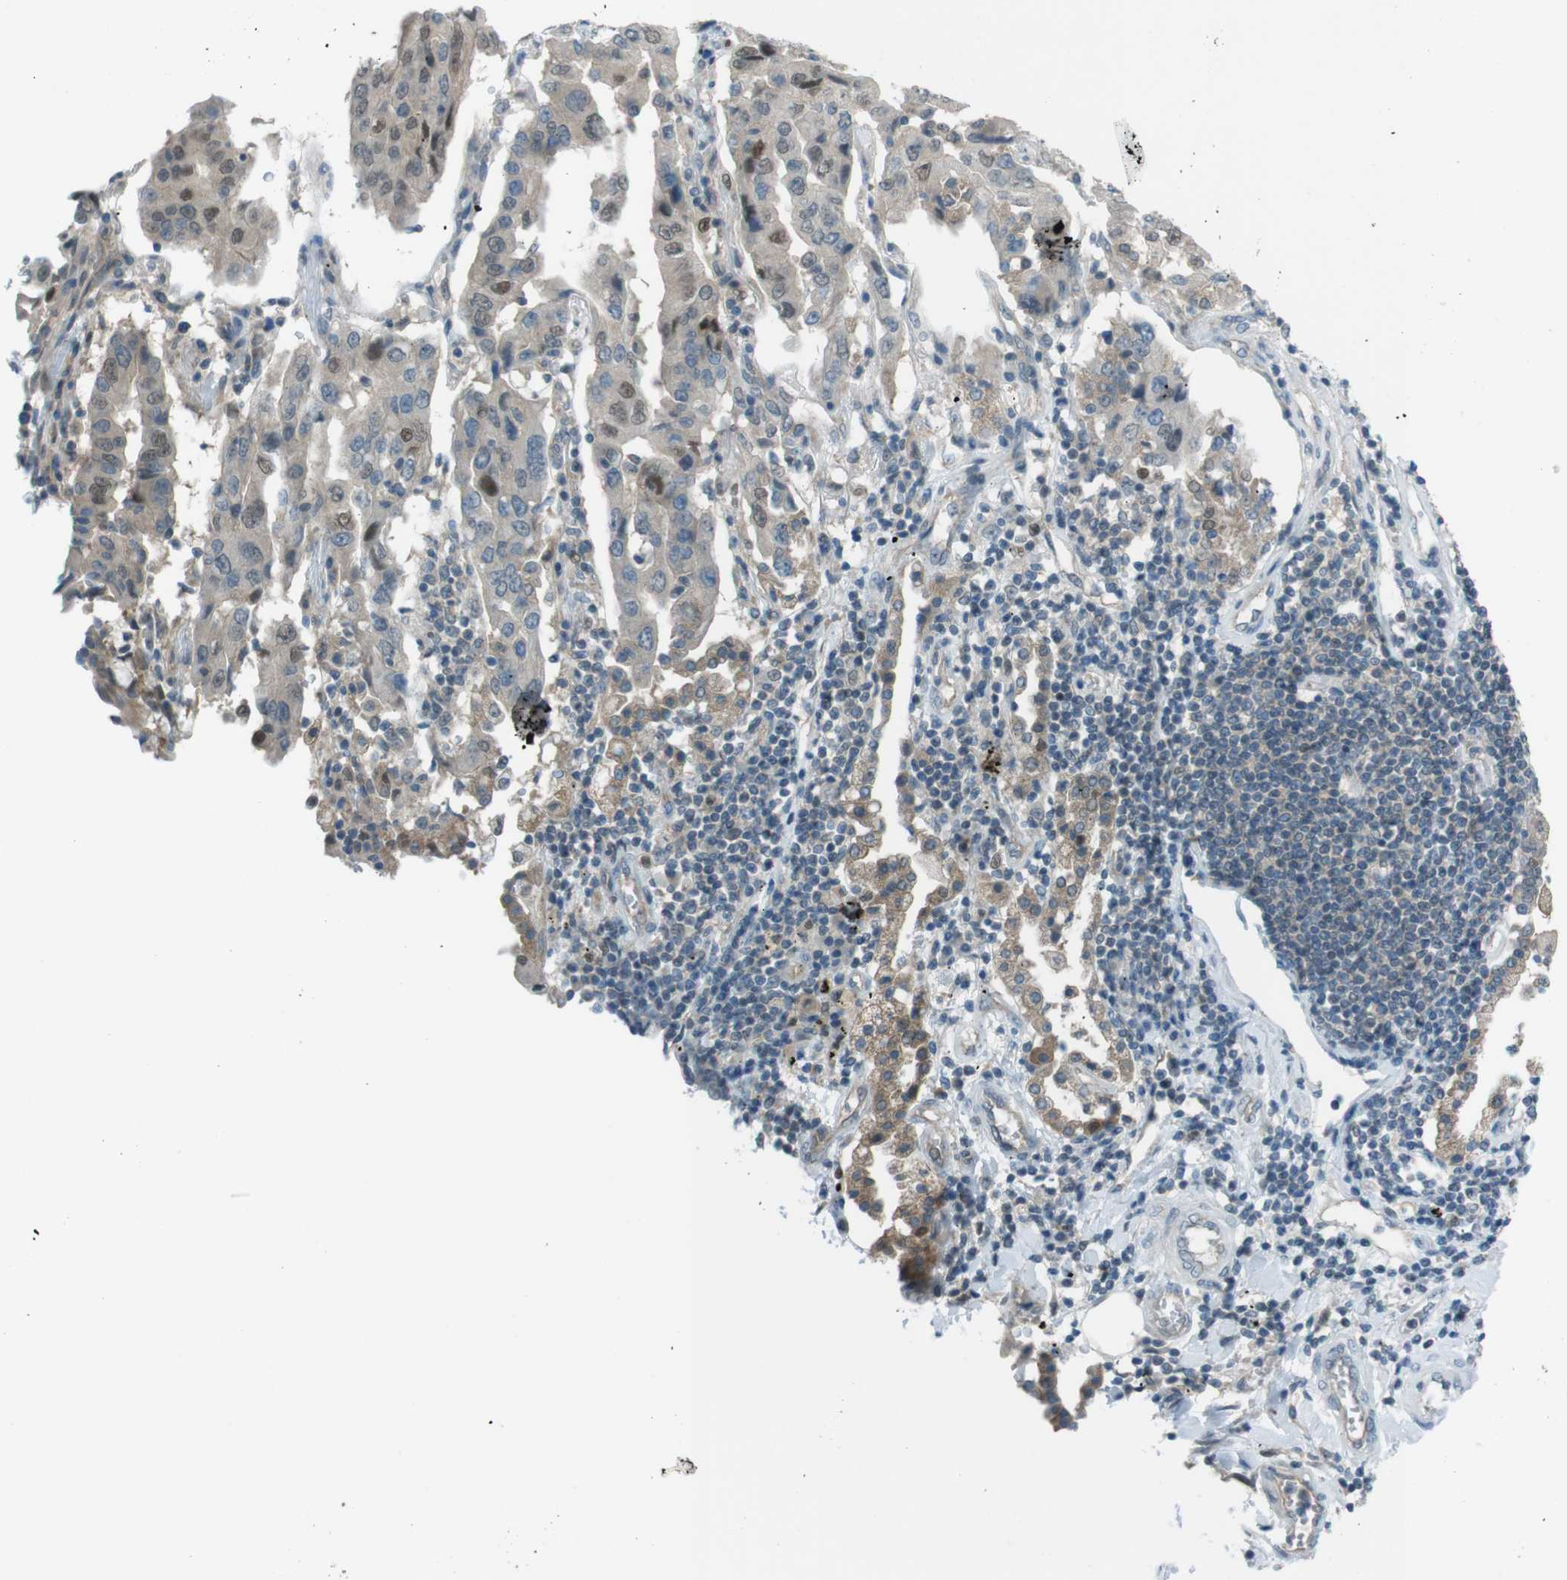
{"staining": {"intensity": "moderate", "quantity": "25%-75%", "location": "nuclear"}, "tissue": "lung cancer", "cell_type": "Tumor cells", "image_type": "cancer", "snomed": [{"axis": "morphology", "description": "Adenocarcinoma, NOS"}, {"axis": "topography", "description": "Lung"}], "caption": "Adenocarcinoma (lung) stained with IHC exhibits moderate nuclear staining in about 25%-75% of tumor cells. The protein of interest is stained brown, and the nuclei are stained in blue (DAB IHC with brightfield microscopy, high magnification).", "gene": "ZDHHC20", "patient": {"sex": "female", "age": 65}}